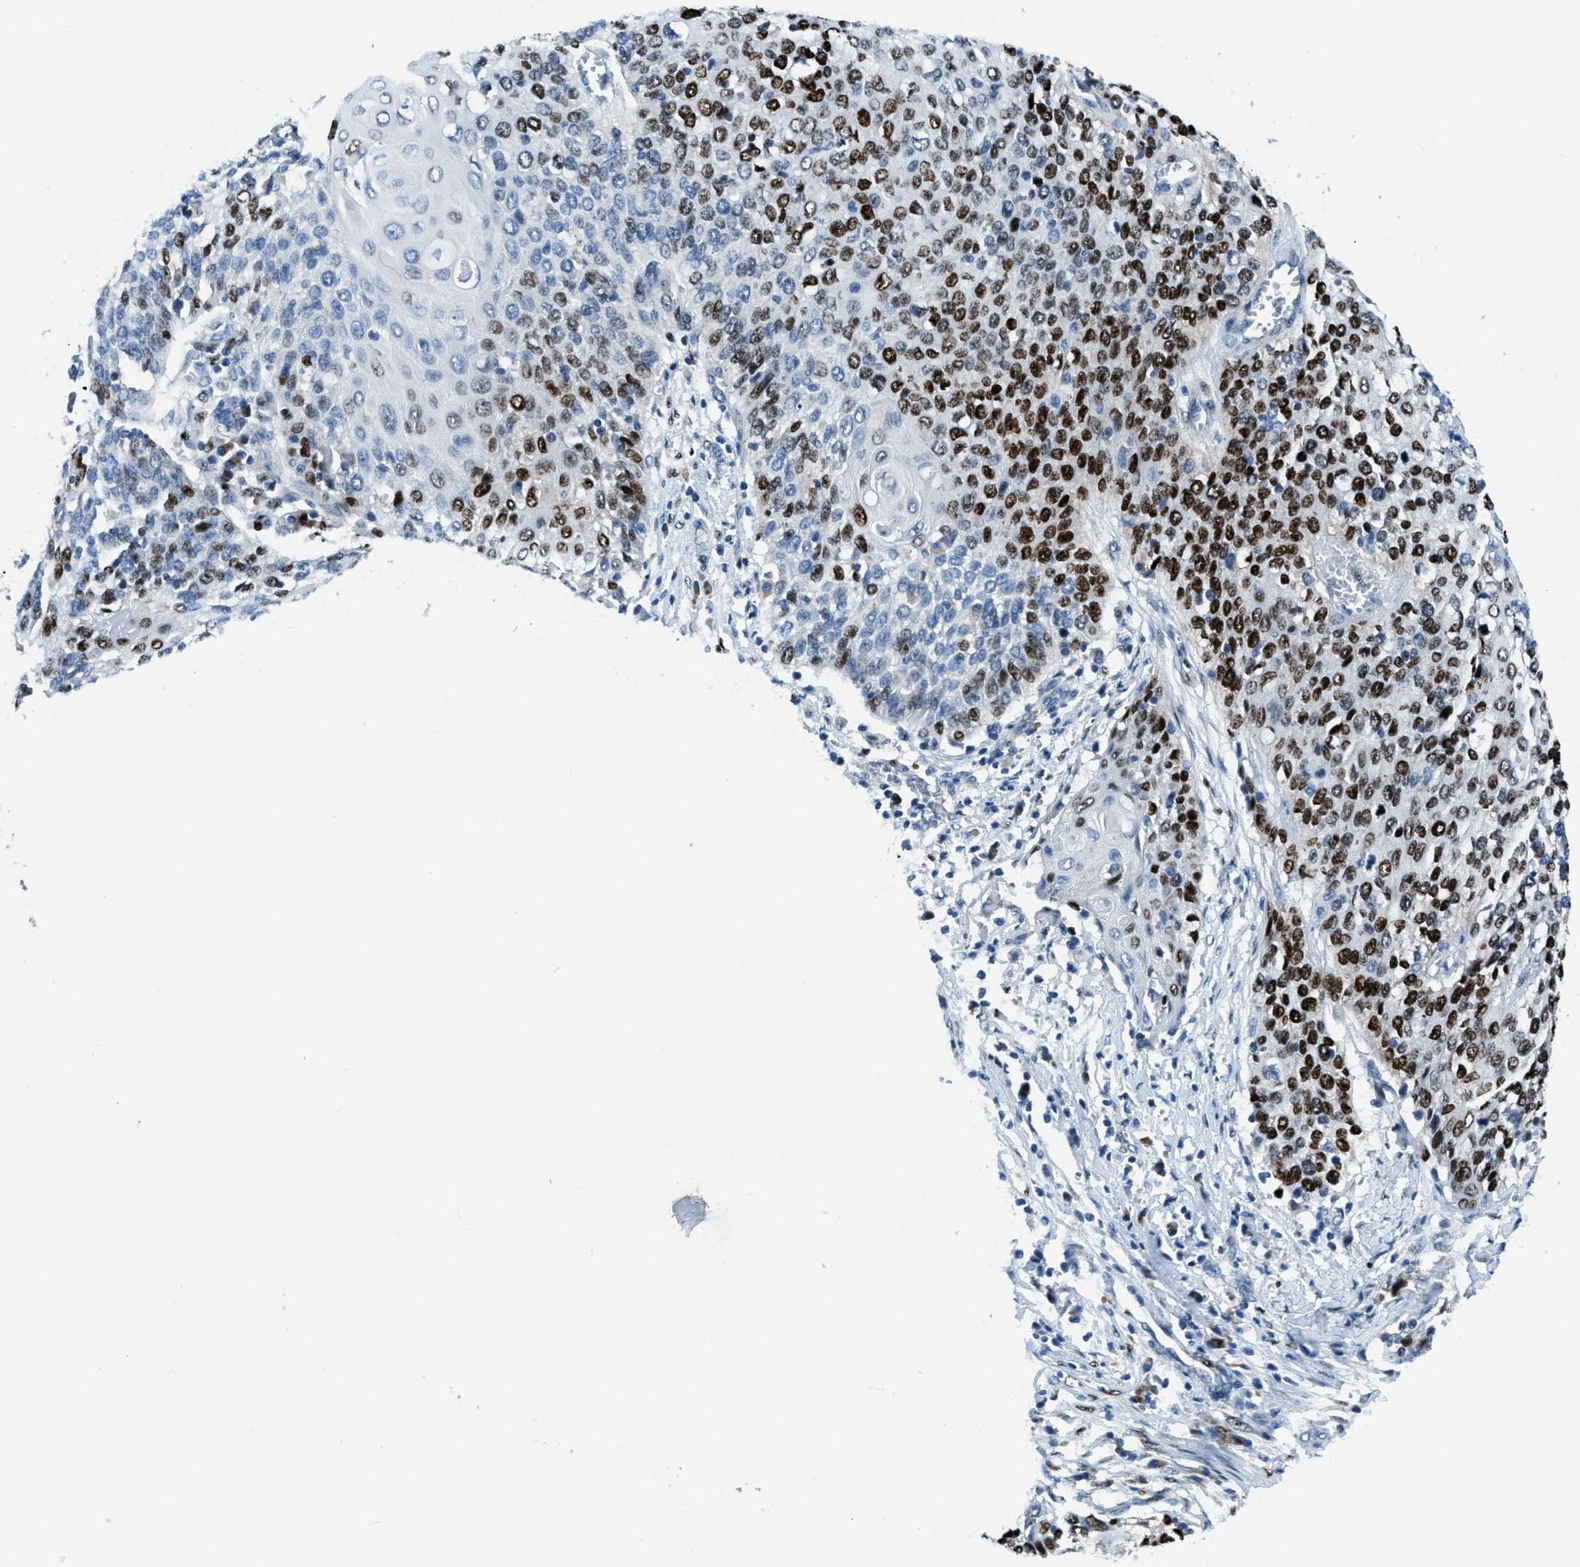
{"staining": {"intensity": "strong", "quantity": "25%-75%", "location": "nuclear"}, "tissue": "cervical cancer", "cell_type": "Tumor cells", "image_type": "cancer", "snomed": [{"axis": "morphology", "description": "Squamous cell carcinoma, NOS"}, {"axis": "topography", "description": "Cervix"}], "caption": "A brown stain labels strong nuclear positivity of a protein in cervical squamous cell carcinoma tumor cells.", "gene": "EGR1", "patient": {"sex": "female", "age": 39}}